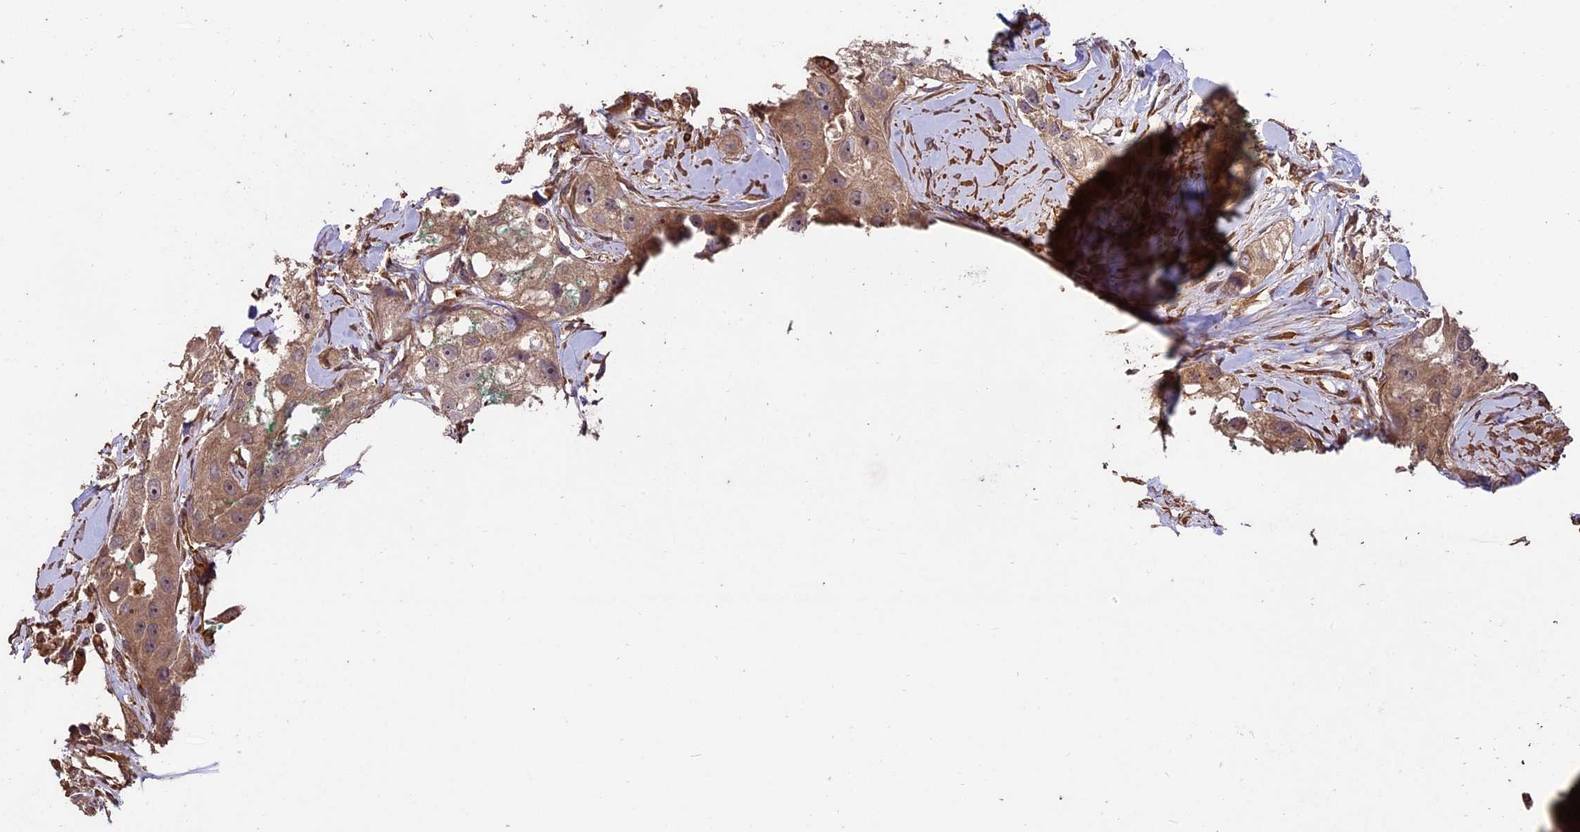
{"staining": {"intensity": "moderate", "quantity": ">75%", "location": "cytoplasmic/membranous"}, "tissue": "head and neck cancer", "cell_type": "Tumor cells", "image_type": "cancer", "snomed": [{"axis": "morphology", "description": "Normal tissue, NOS"}, {"axis": "morphology", "description": "Squamous cell carcinoma, NOS"}, {"axis": "topography", "description": "Skeletal muscle"}, {"axis": "topography", "description": "Head-Neck"}], "caption": "Head and neck squamous cell carcinoma tissue displays moderate cytoplasmic/membranous staining in about >75% of tumor cells, visualized by immunohistochemistry.", "gene": "TTLL10", "patient": {"sex": "male", "age": 51}}